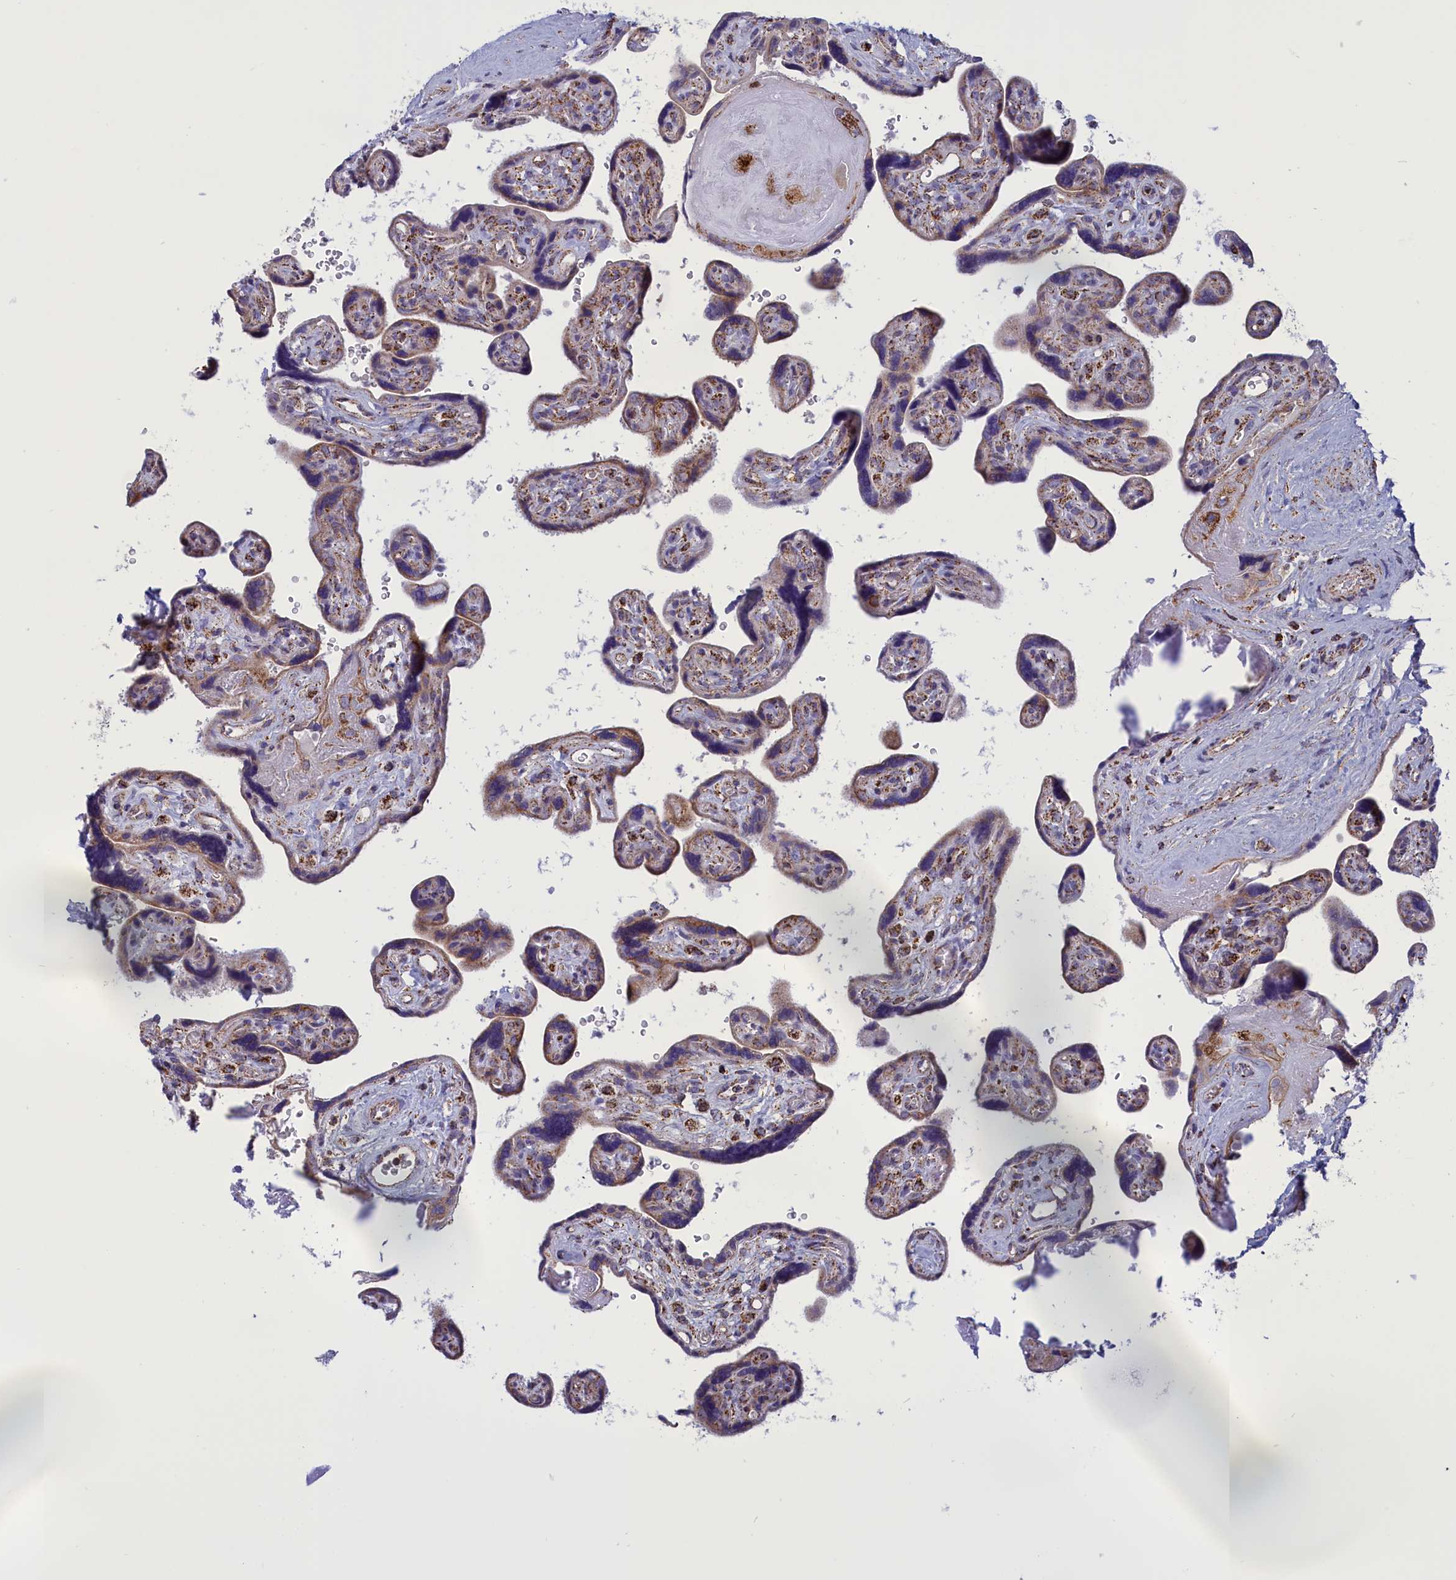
{"staining": {"intensity": "weak", "quantity": "25%-75%", "location": "cytoplasmic/membranous"}, "tissue": "placenta", "cell_type": "Trophoblastic cells", "image_type": "normal", "snomed": [{"axis": "morphology", "description": "Normal tissue, NOS"}, {"axis": "topography", "description": "Placenta"}], "caption": "Weak cytoplasmic/membranous staining is seen in about 25%-75% of trophoblastic cells in normal placenta.", "gene": "ISOC2", "patient": {"sex": "female", "age": 39}}